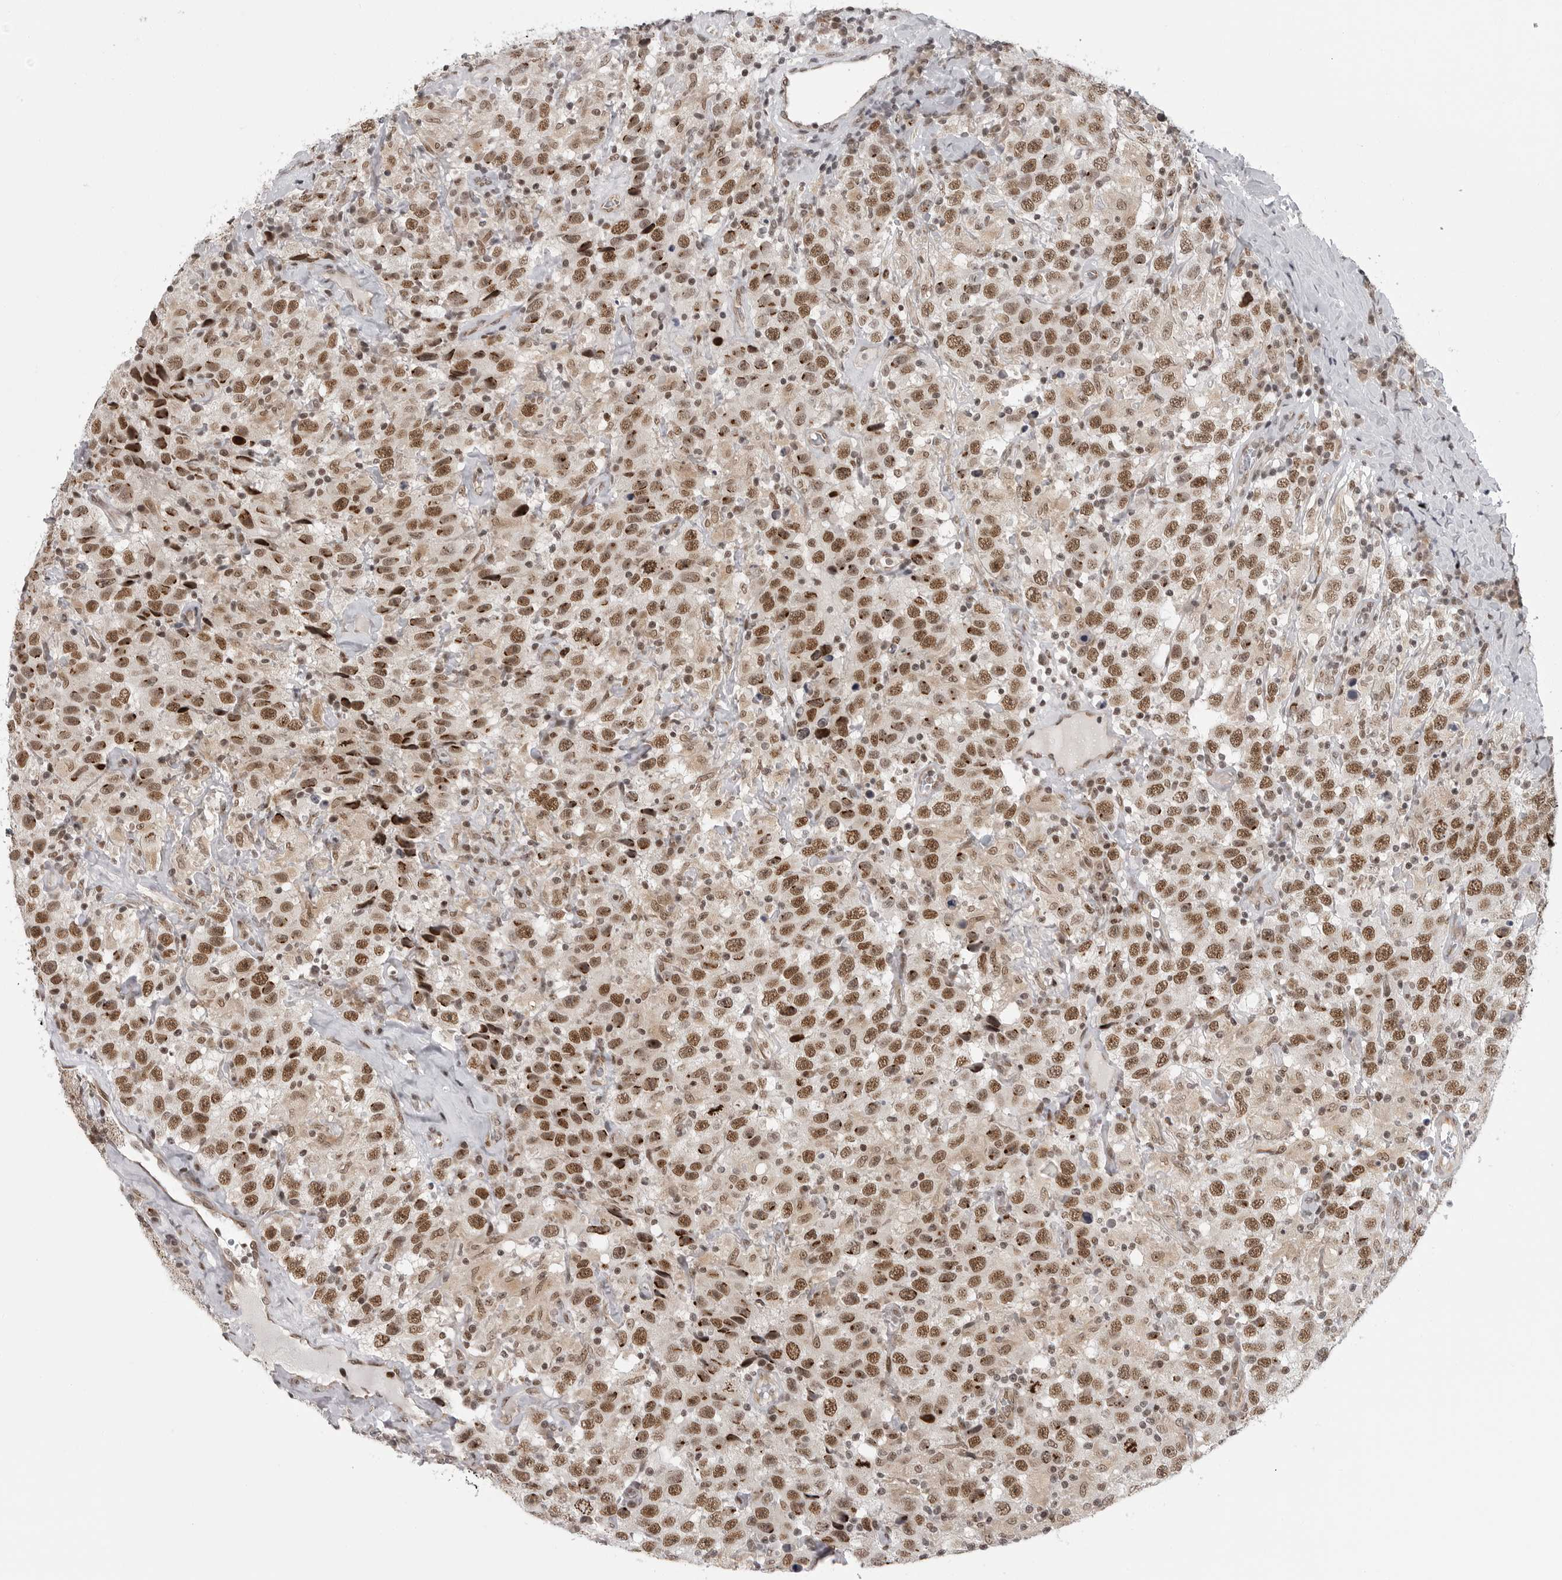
{"staining": {"intensity": "moderate", "quantity": ">75%", "location": "nuclear"}, "tissue": "testis cancer", "cell_type": "Tumor cells", "image_type": "cancer", "snomed": [{"axis": "morphology", "description": "Seminoma, NOS"}, {"axis": "topography", "description": "Testis"}], "caption": "Immunohistochemistry micrograph of testis cancer (seminoma) stained for a protein (brown), which exhibits medium levels of moderate nuclear staining in about >75% of tumor cells.", "gene": "PRDM10", "patient": {"sex": "male", "age": 41}}